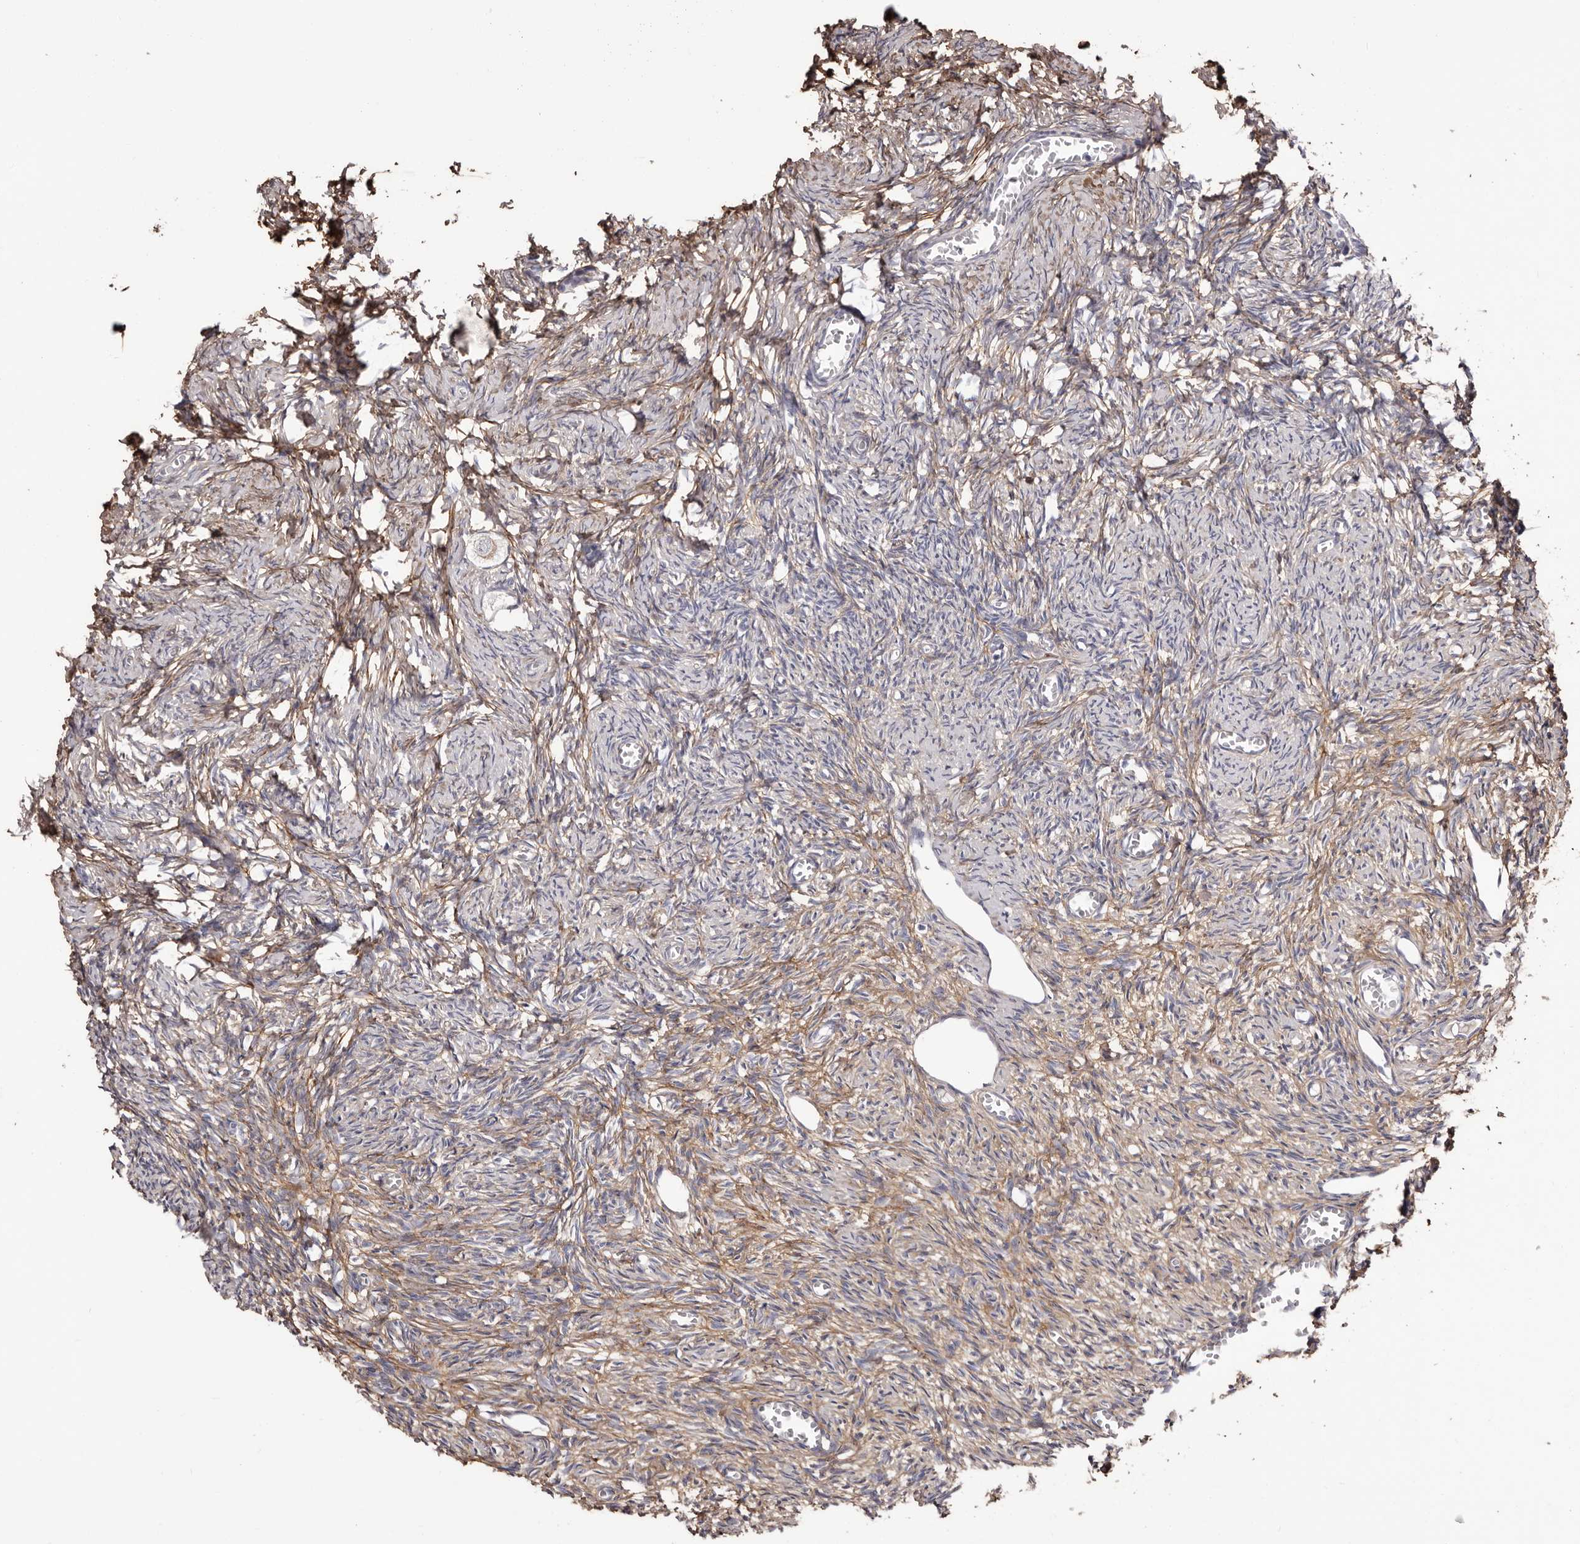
{"staining": {"intensity": "negative", "quantity": "none", "location": "none"}, "tissue": "ovary", "cell_type": "Follicle cells", "image_type": "normal", "snomed": [{"axis": "morphology", "description": "Normal tissue, NOS"}, {"axis": "topography", "description": "Ovary"}], "caption": "An immunohistochemistry photomicrograph of benign ovary is shown. There is no staining in follicle cells of ovary.", "gene": "COL6A1", "patient": {"sex": "female", "age": 27}}